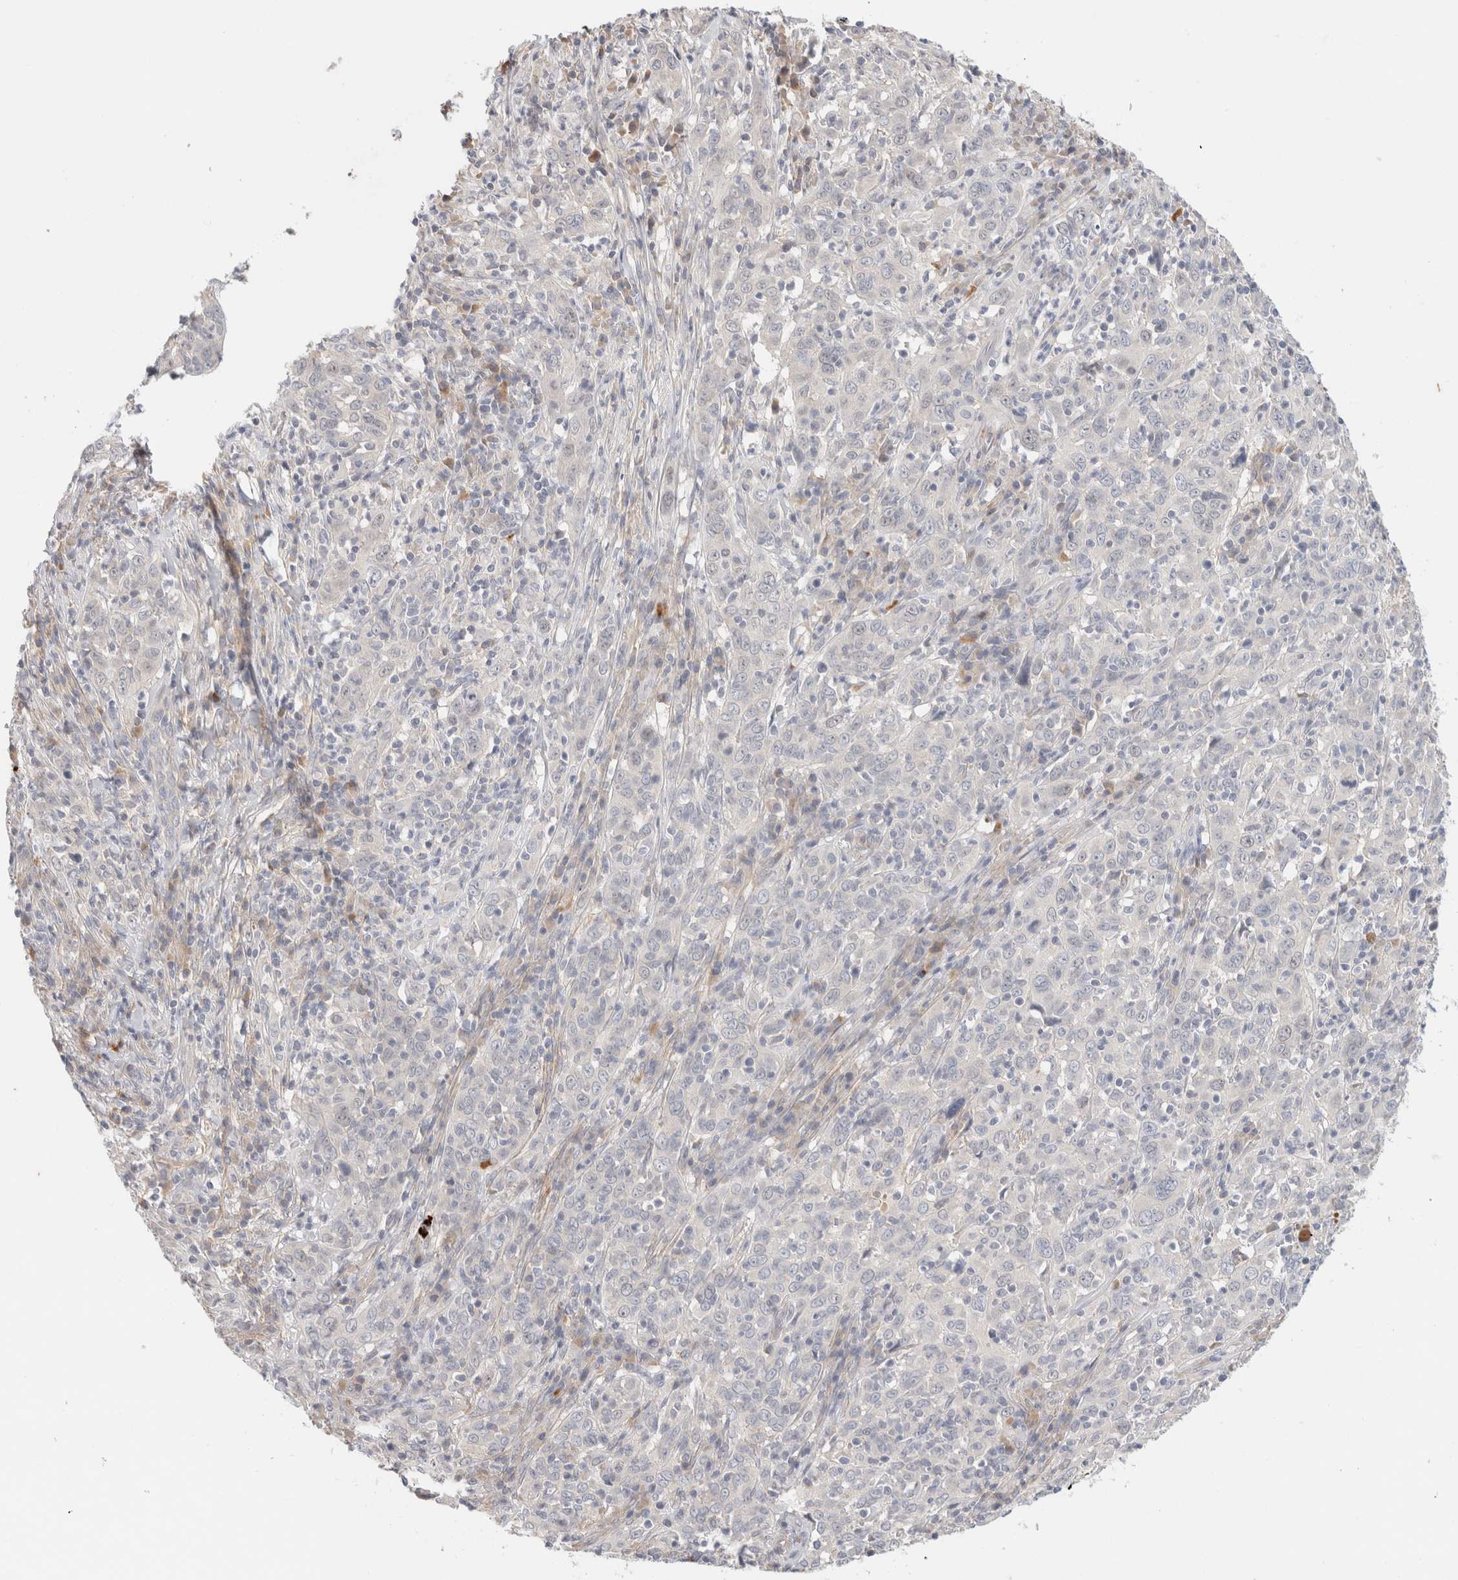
{"staining": {"intensity": "negative", "quantity": "none", "location": "none"}, "tissue": "cervical cancer", "cell_type": "Tumor cells", "image_type": "cancer", "snomed": [{"axis": "morphology", "description": "Squamous cell carcinoma, NOS"}, {"axis": "topography", "description": "Cervix"}], "caption": "Immunohistochemistry (IHC) of human cervical cancer demonstrates no staining in tumor cells.", "gene": "SPRTN", "patient": {"sex": "female", "age": 46}}